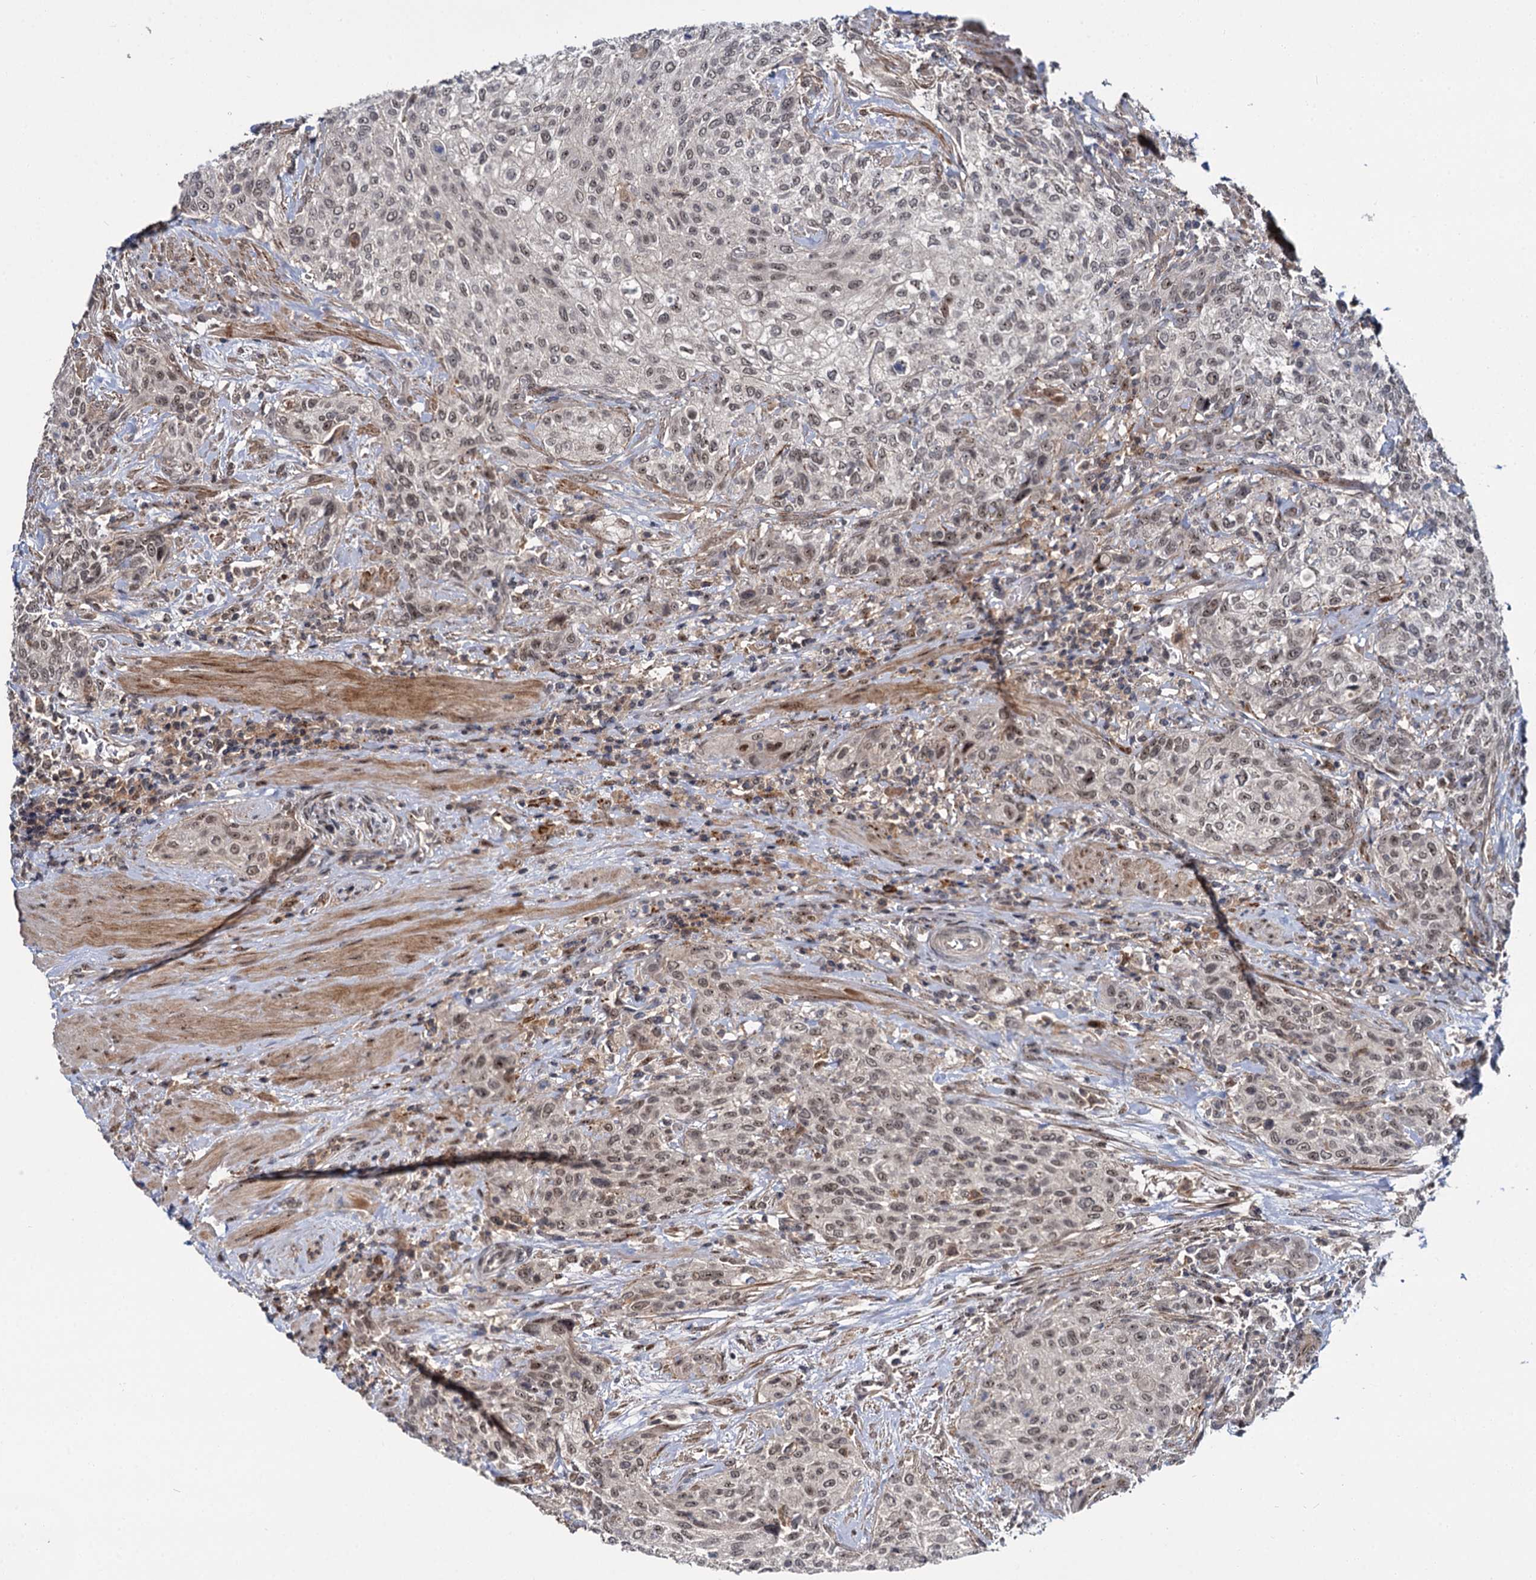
{"staining": {"intensity": "weak", "quantity": ">75%", "location": "nuclear"}, "tissue": "urothelial cancer", "cell_type": "Tumor cells", "image_type": "cancer", "snomed": [{"axis": "morphology", "description": "Normal tissue, NOS"}, {"axis": "morphology", "description": "Urothelial carcinoma, NOS"}, {"axis": "topography", "description": "Urinary bladder"}, {"axis": "topography", "description": "Peripheral nerve tissue"}], "caption": "This is a photomicrograph of immunohistochemistry staining of transitional cell carcinoma, which shows weak expression in the nuclear of tumor cells.", "gene": "MBD6", "patient": {"sex": "male", "age": 35}}